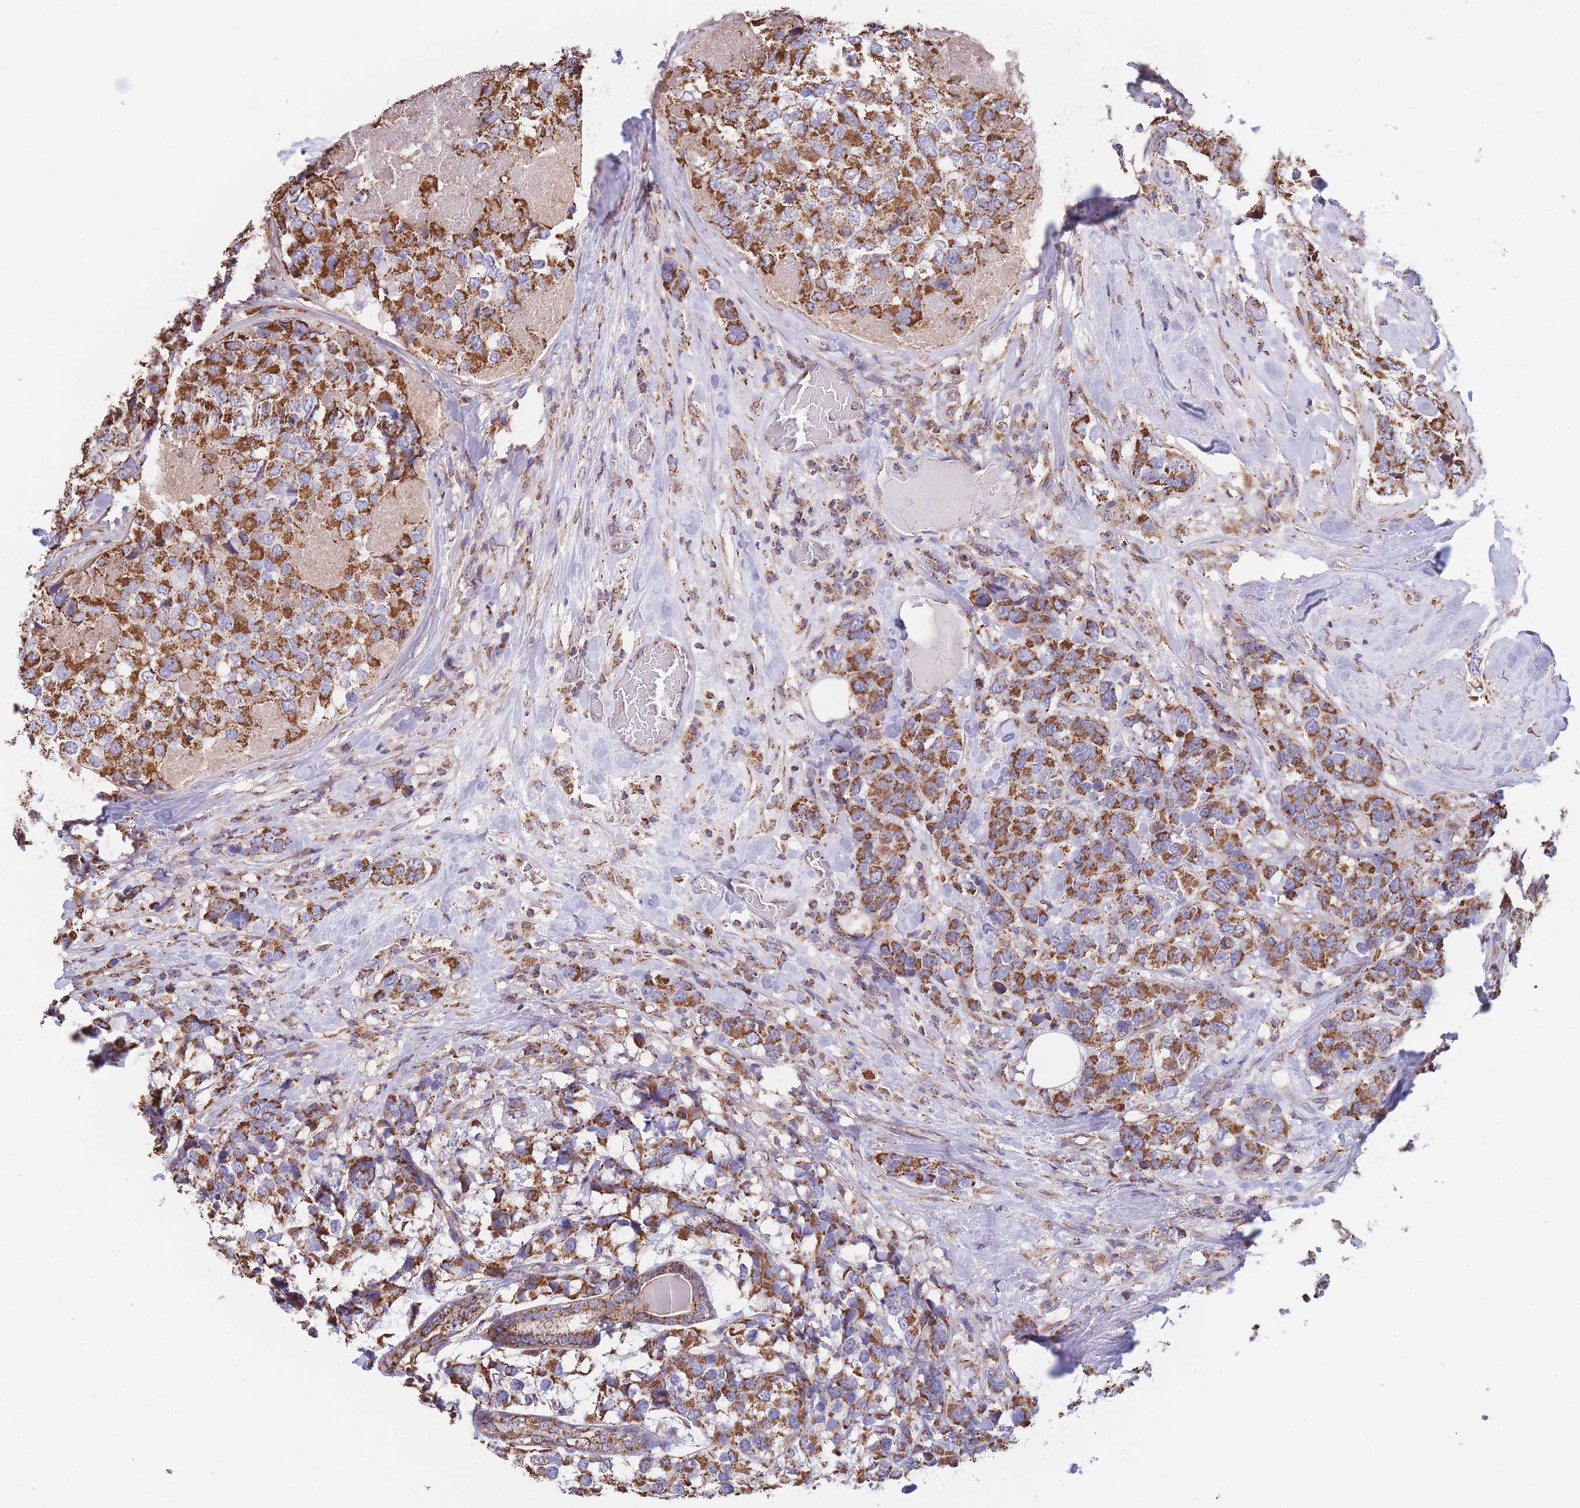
{"staining": {"intensity": "strong", "quantity": ">75%", "location": "cytoplasmic/membranous"}, "tissue": "breast cancer", "cell_type": "Tumor cells", "image_type": "cancer", "snomed": [{"axis": "morphology", "description": "Lobular carcinoma"}, {"axis": "topography", "description": "Breast"}], "caption": "Immunohistochemical staining of human breast cancer demonstrates strong cytoplasmic/membranous protein positivity in about >75% of tumor cells.", "gene": "FKBP8", "patient": {"sex": "female", "age": 59}}